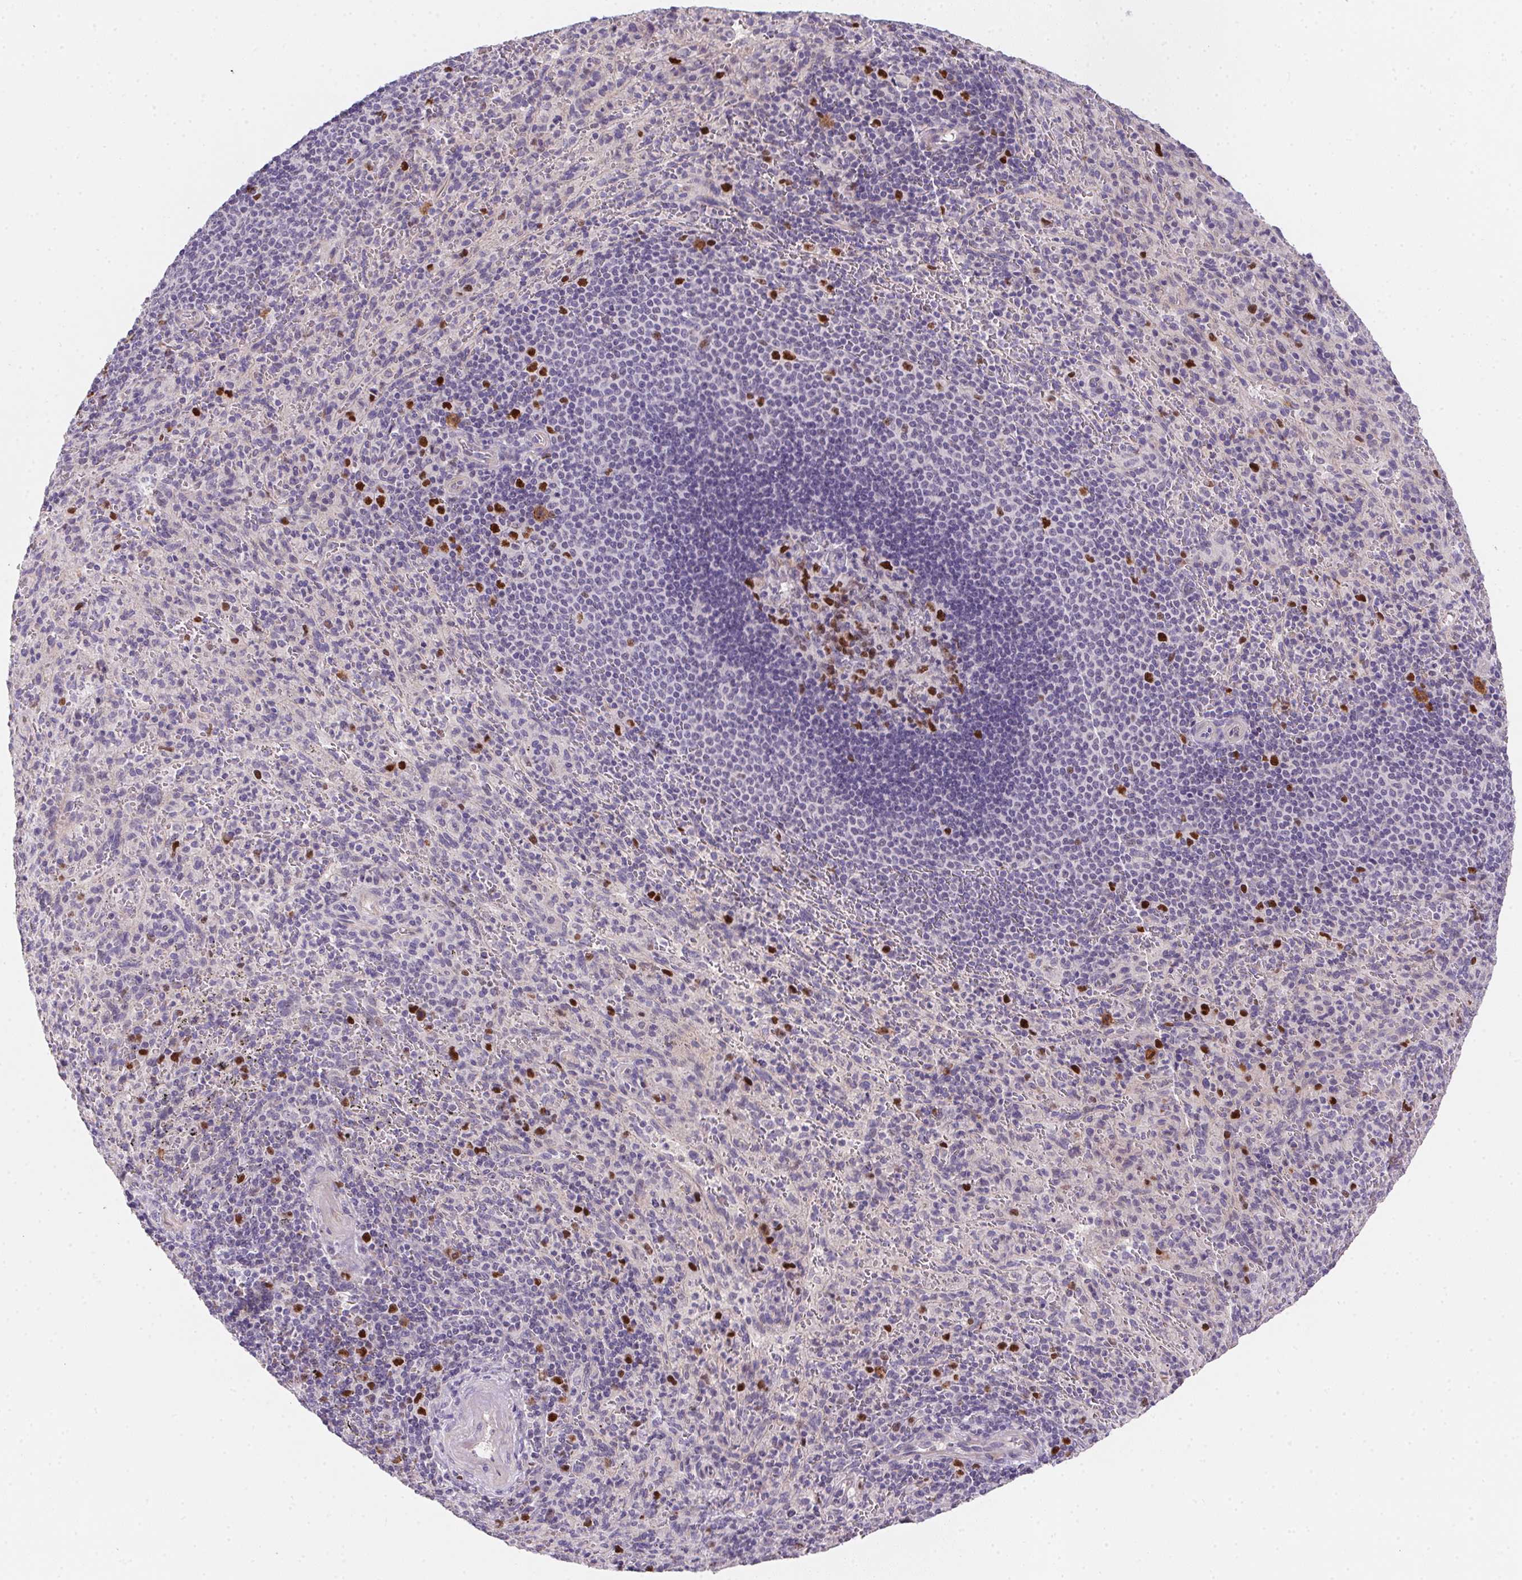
{"staining": {"intensity": "strong", "quantity": "<25%", "location": "nuclear"}, "tissue": "spleen", "cell_type": "Cells in red pulp", "image_type": "normal", "snomed": [{"axis": "morphology", "description": "Normal tissue, NOS"}, {"axis": "topography", "description": "Spleen"}], "caption": "Strong nuclear expression for a protein is appreciated in approximately <25% of cells in red pulp of normal spleen using immunohistochemistry (IHC).", "gene": "HELLS", "patient": {"sex": "male", "age": 57}}